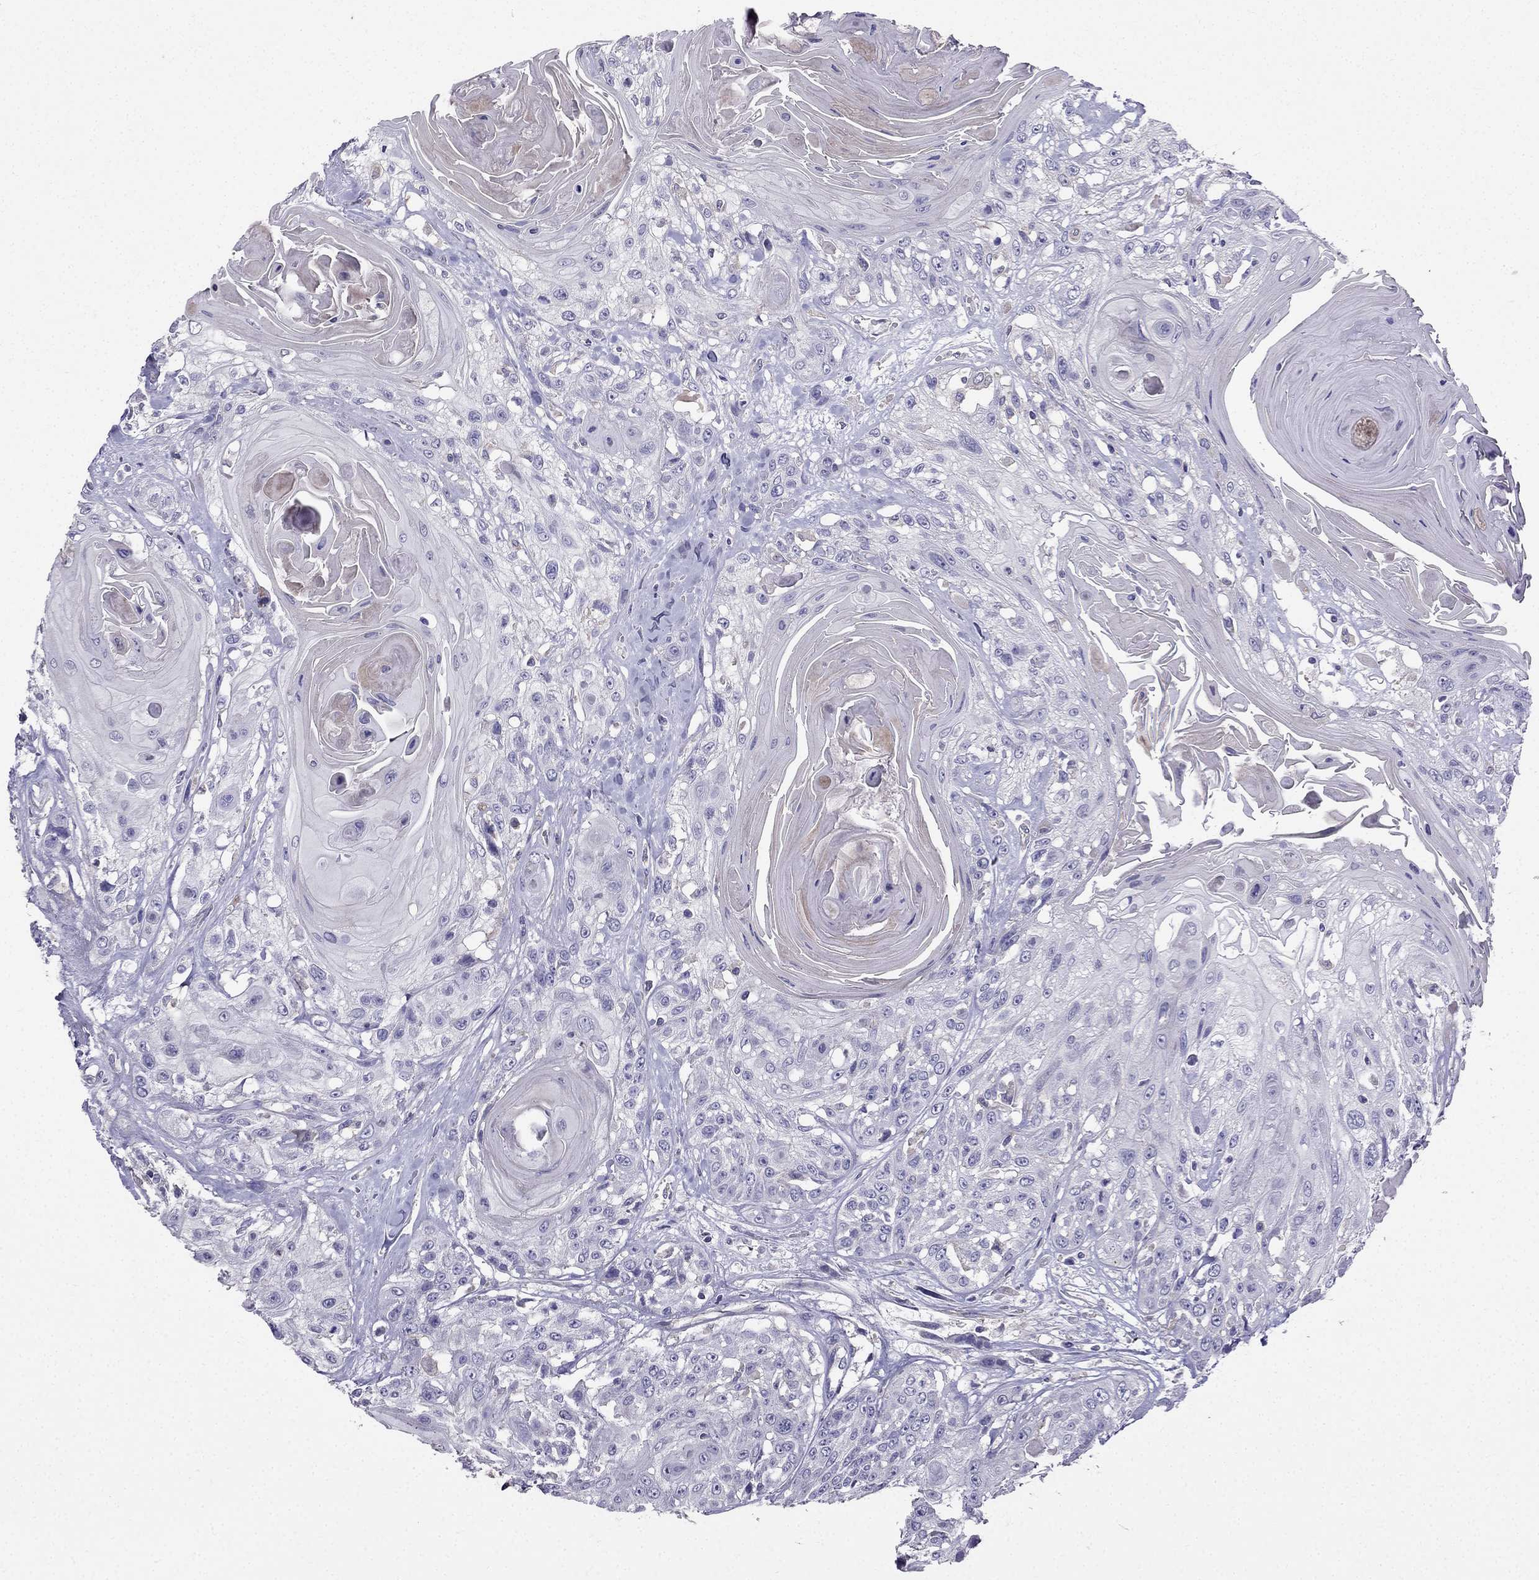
{"staining": {"intensity": "negative", "quantity": "none", "location": "none"}, "tissue": "head and neck cancer", "cell_type": "Tumor cells", "image_type": "cancer", "snomed": [{"axis": "morphology", "description": "Squamous cell carcinoma, NOS"}, {"axis": "topography", "description": "Head-Neck"}], "caption": "There is no significant staining in tumor cells of head and neck cancer (squamous cell carcinoma).", "gene": "AS3MT", "patient": {"sex": "female", "age": 59}}